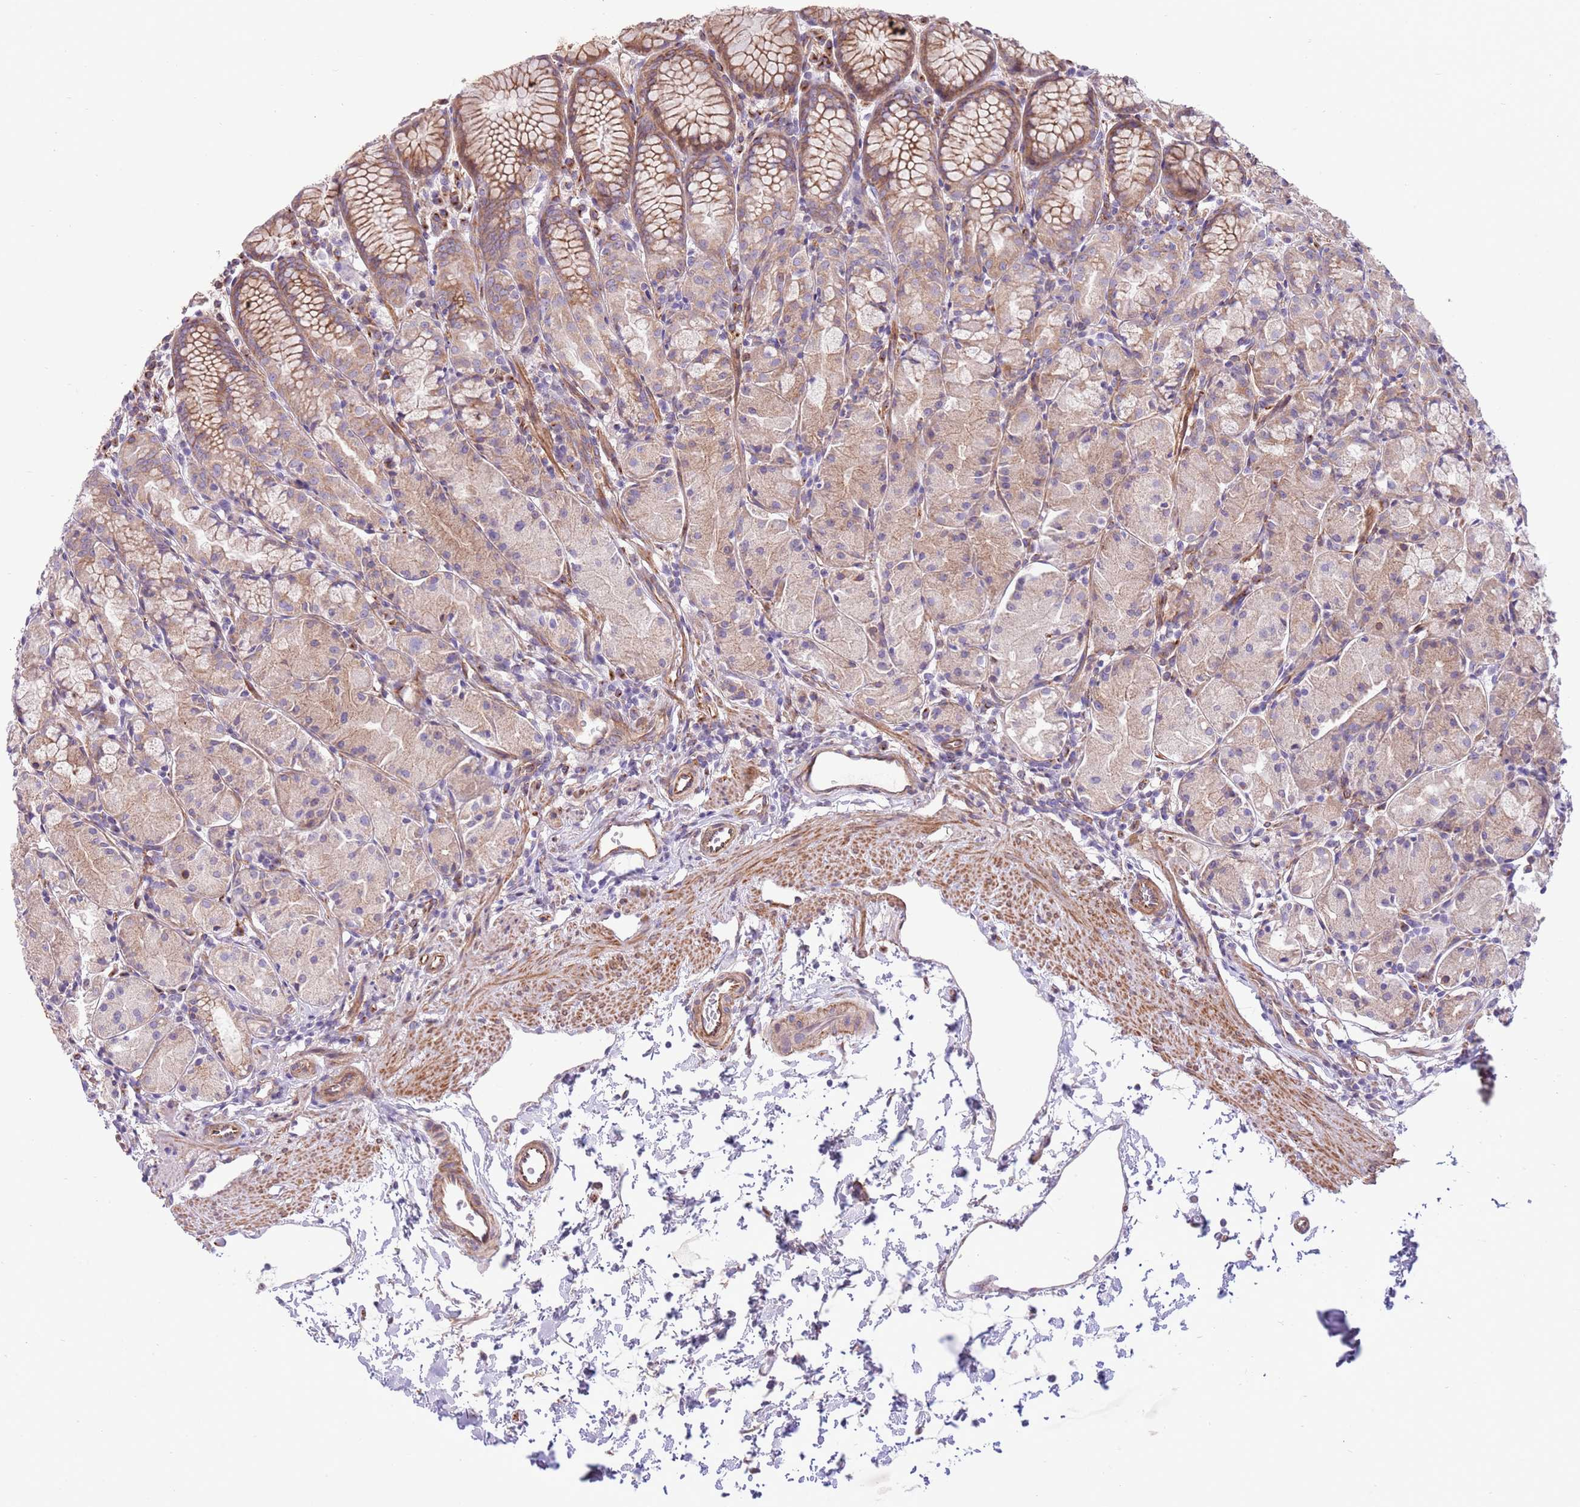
{"staining": {"intensity": "moderate", "quantity": "<25%", "location": "cytoplasmic/membranous"}, "tissue": "stomach", "cell_type": "Glandular cells", "image_type": "normal", "snomed": [{"axis": "morphology", "description": "Normal tissue, NOS"}, {"axis": "topography", "description": "Stomach, upper"}], "caption": "Immunohistochemistry of benign human stomach reveals low levels of moderate cytoplasmic/membranous expression in about <25% of glandular cells. Nuclei are stained in blue.", "gene": "ZC4H2", "patient": {"sex": "male", "age": 47}}